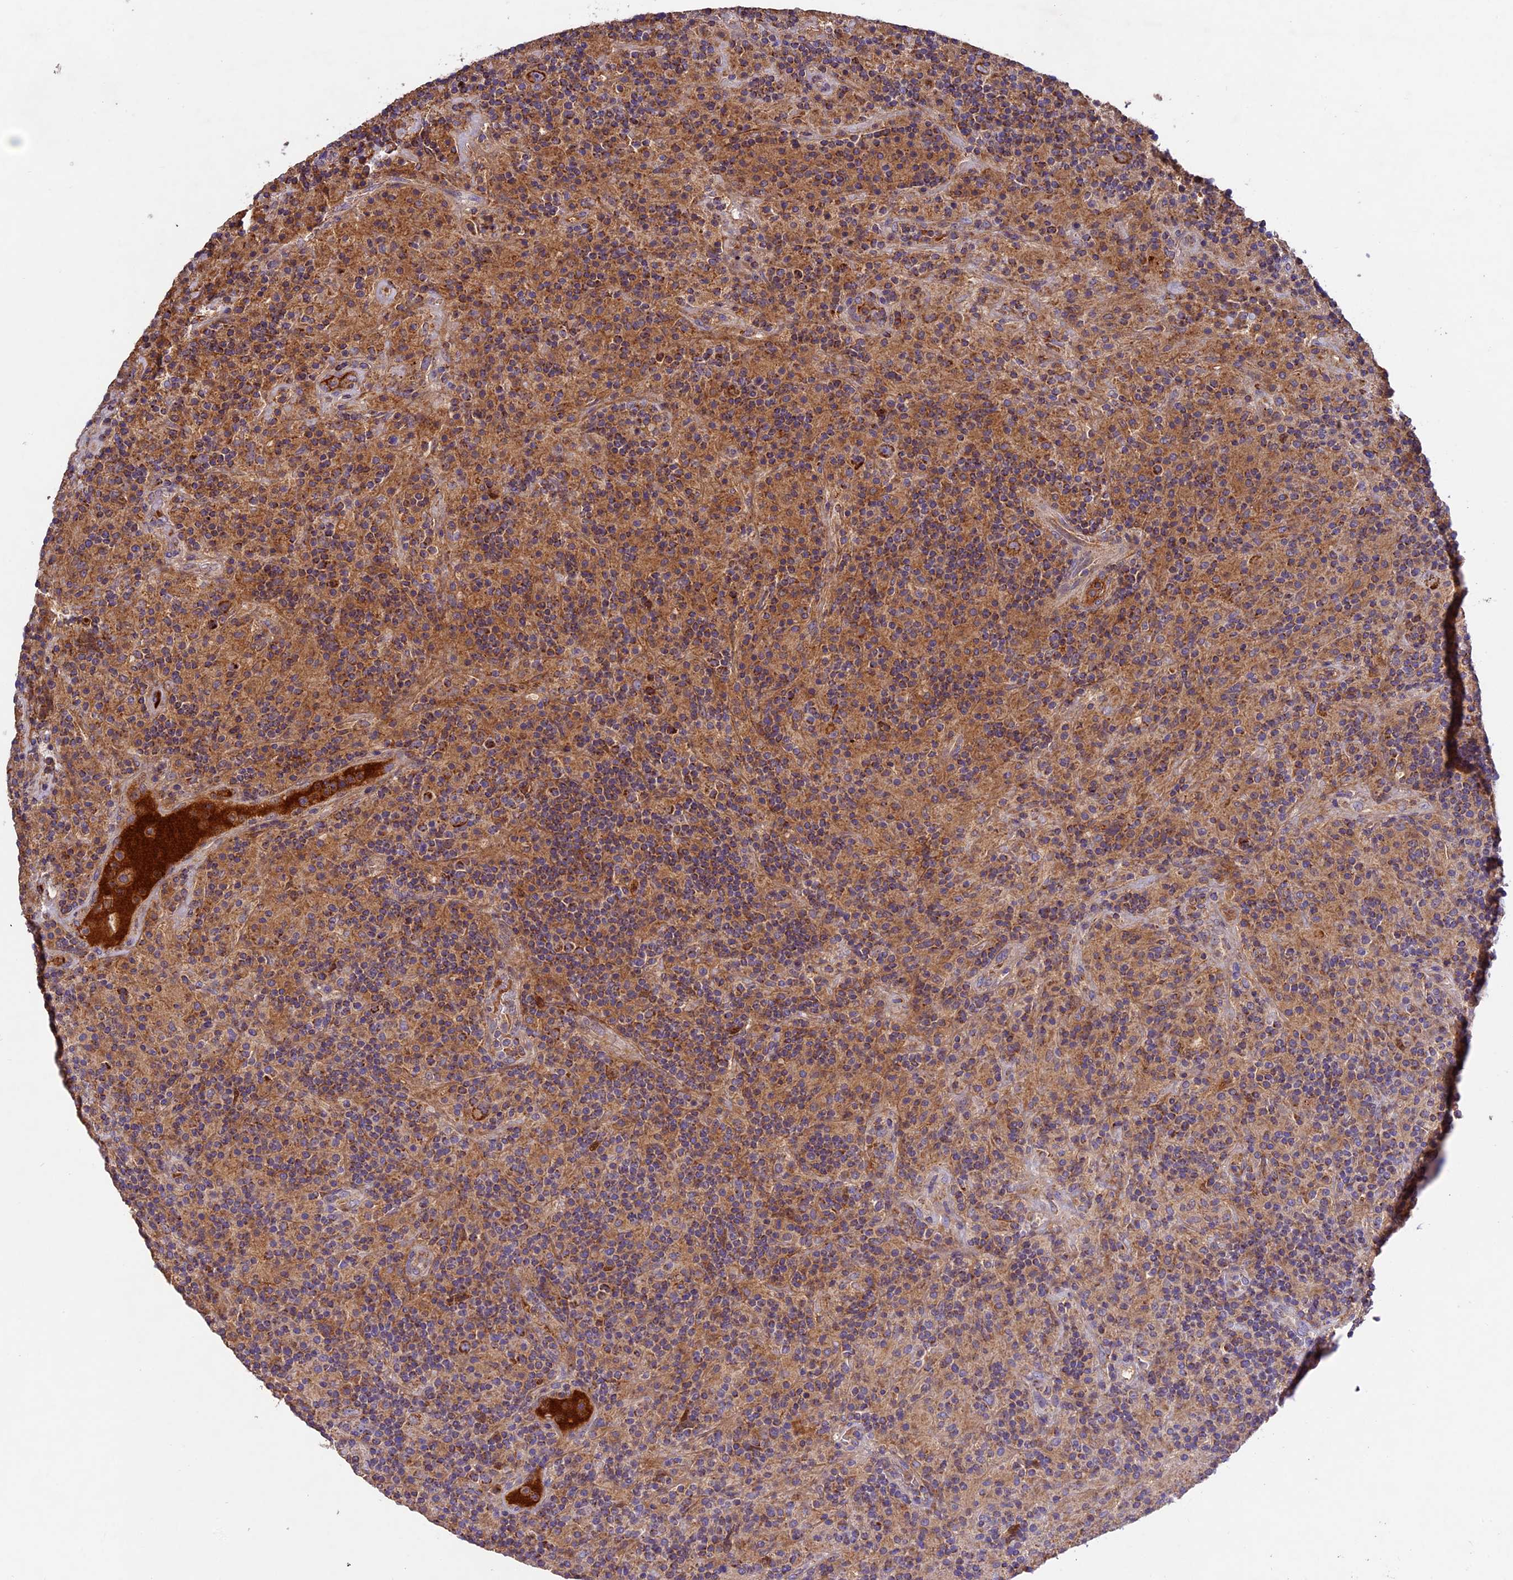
{"staining": {"intensity": "moderate", "quantity": ">75%", "location": "cytoplasmic/membranous"}, "tissue": "lymphoma", "cell_type": "Tumor cells", "image_type": "cancer", "snomed": [{"axis": "morphology", "description": "Hodgkin's disease, NOS"}, {"axis": "topography", "description": "Lymph node"}], "caption": "An immunohistochemistry (IHC) image of neoplastic tissue is shown. Protein staining in brown shows moderate cytoplasmic/membranous positivity in Hodgkin's disease within tumor cells.", "gene": "OCEL1", "patient": {"sex": "male", "age": 70}}